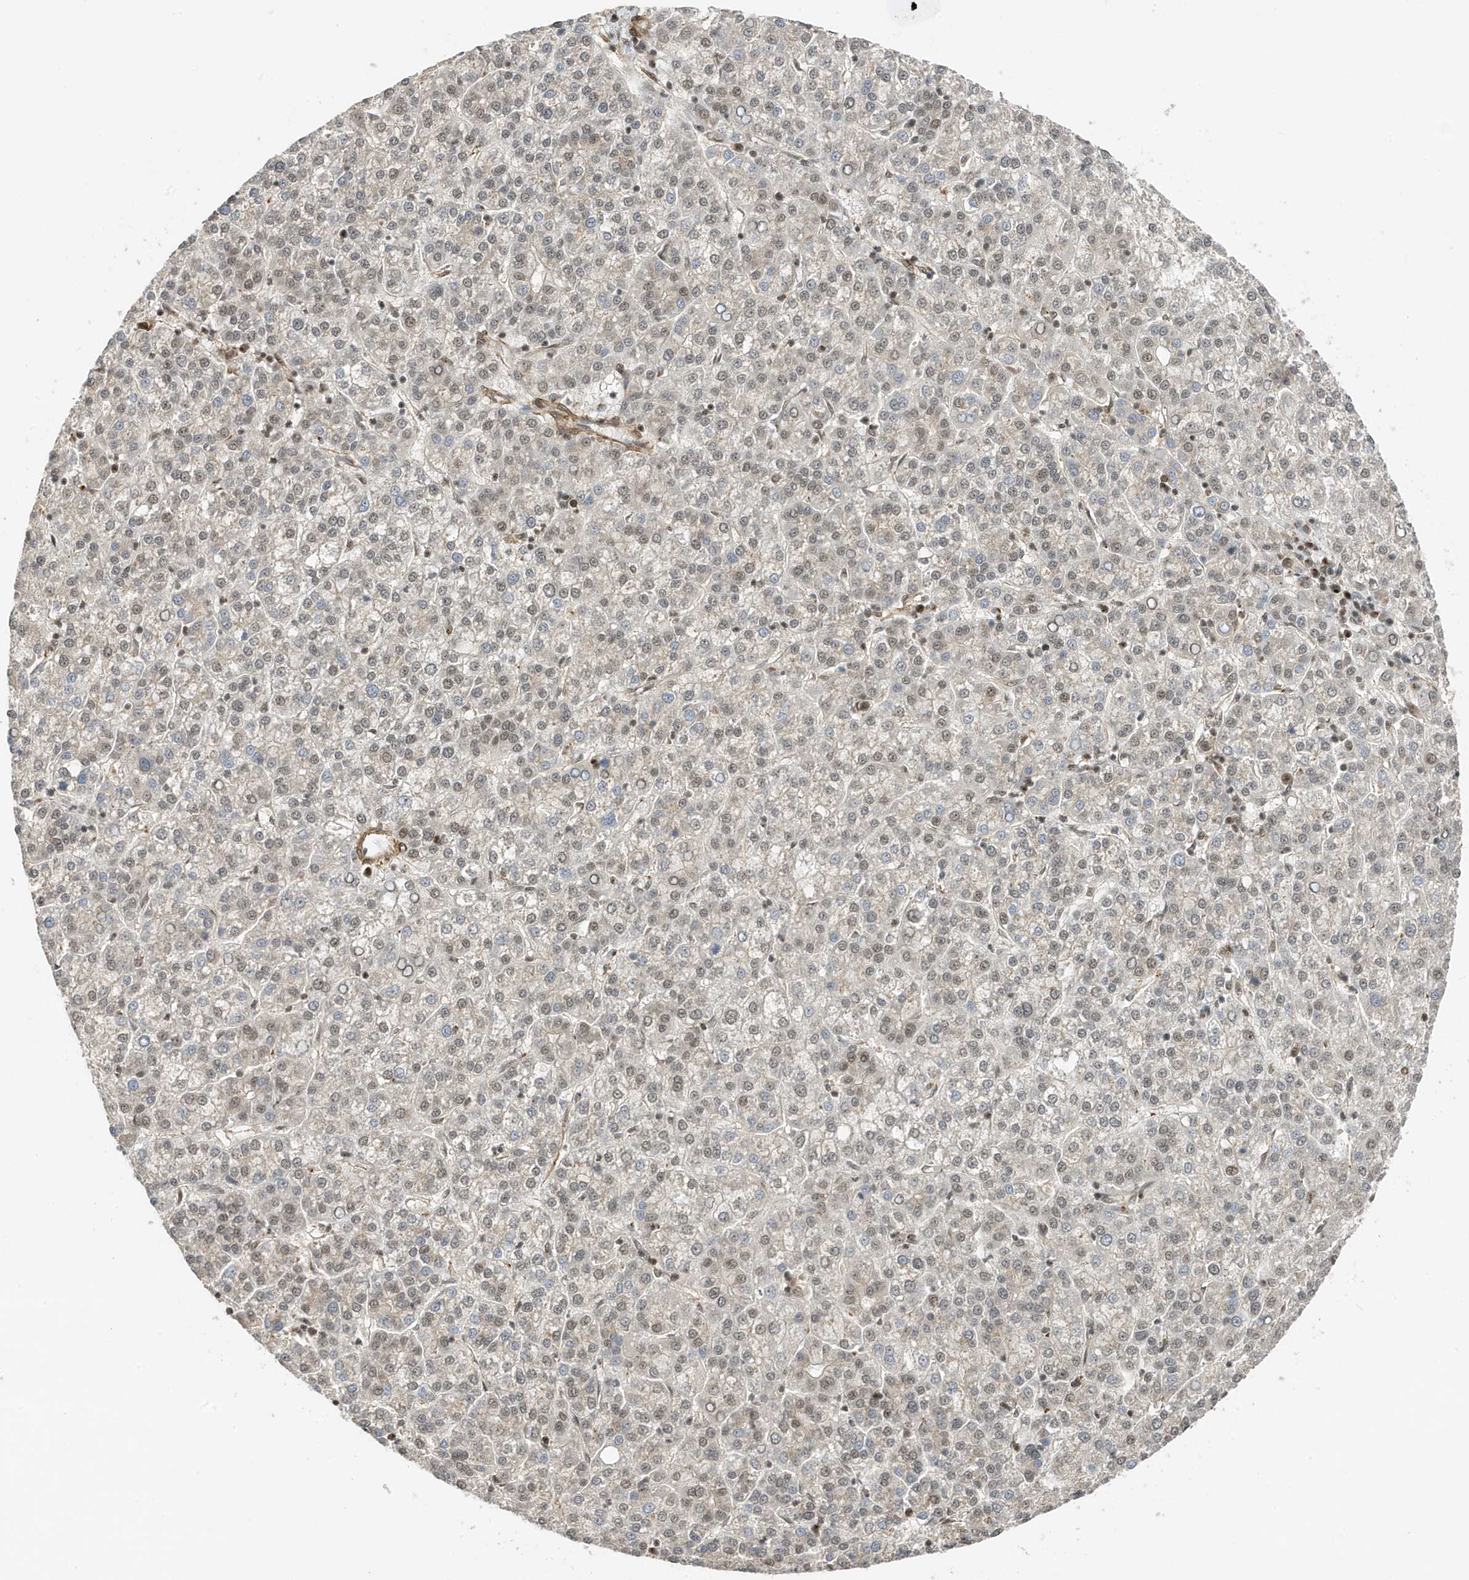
{"staining": {"intensity": "weak", "quantity": "<25%", "location": "nuclear"}, "tissue": "liver cancer", "cell_type": "Tumor cells", "image_type": "cancer", "snomed": [{"axis": "morphology", "description": "Carcinoma, Hepatocellular, NOS"}, {"axis": "topography", "description": "Liver"}], "caption": "The image reveals no staining of tumor cells in liver hepatocellular carcinoma.", "gene": "MAST3", "patient": {"sex": "female", "age": 58}}